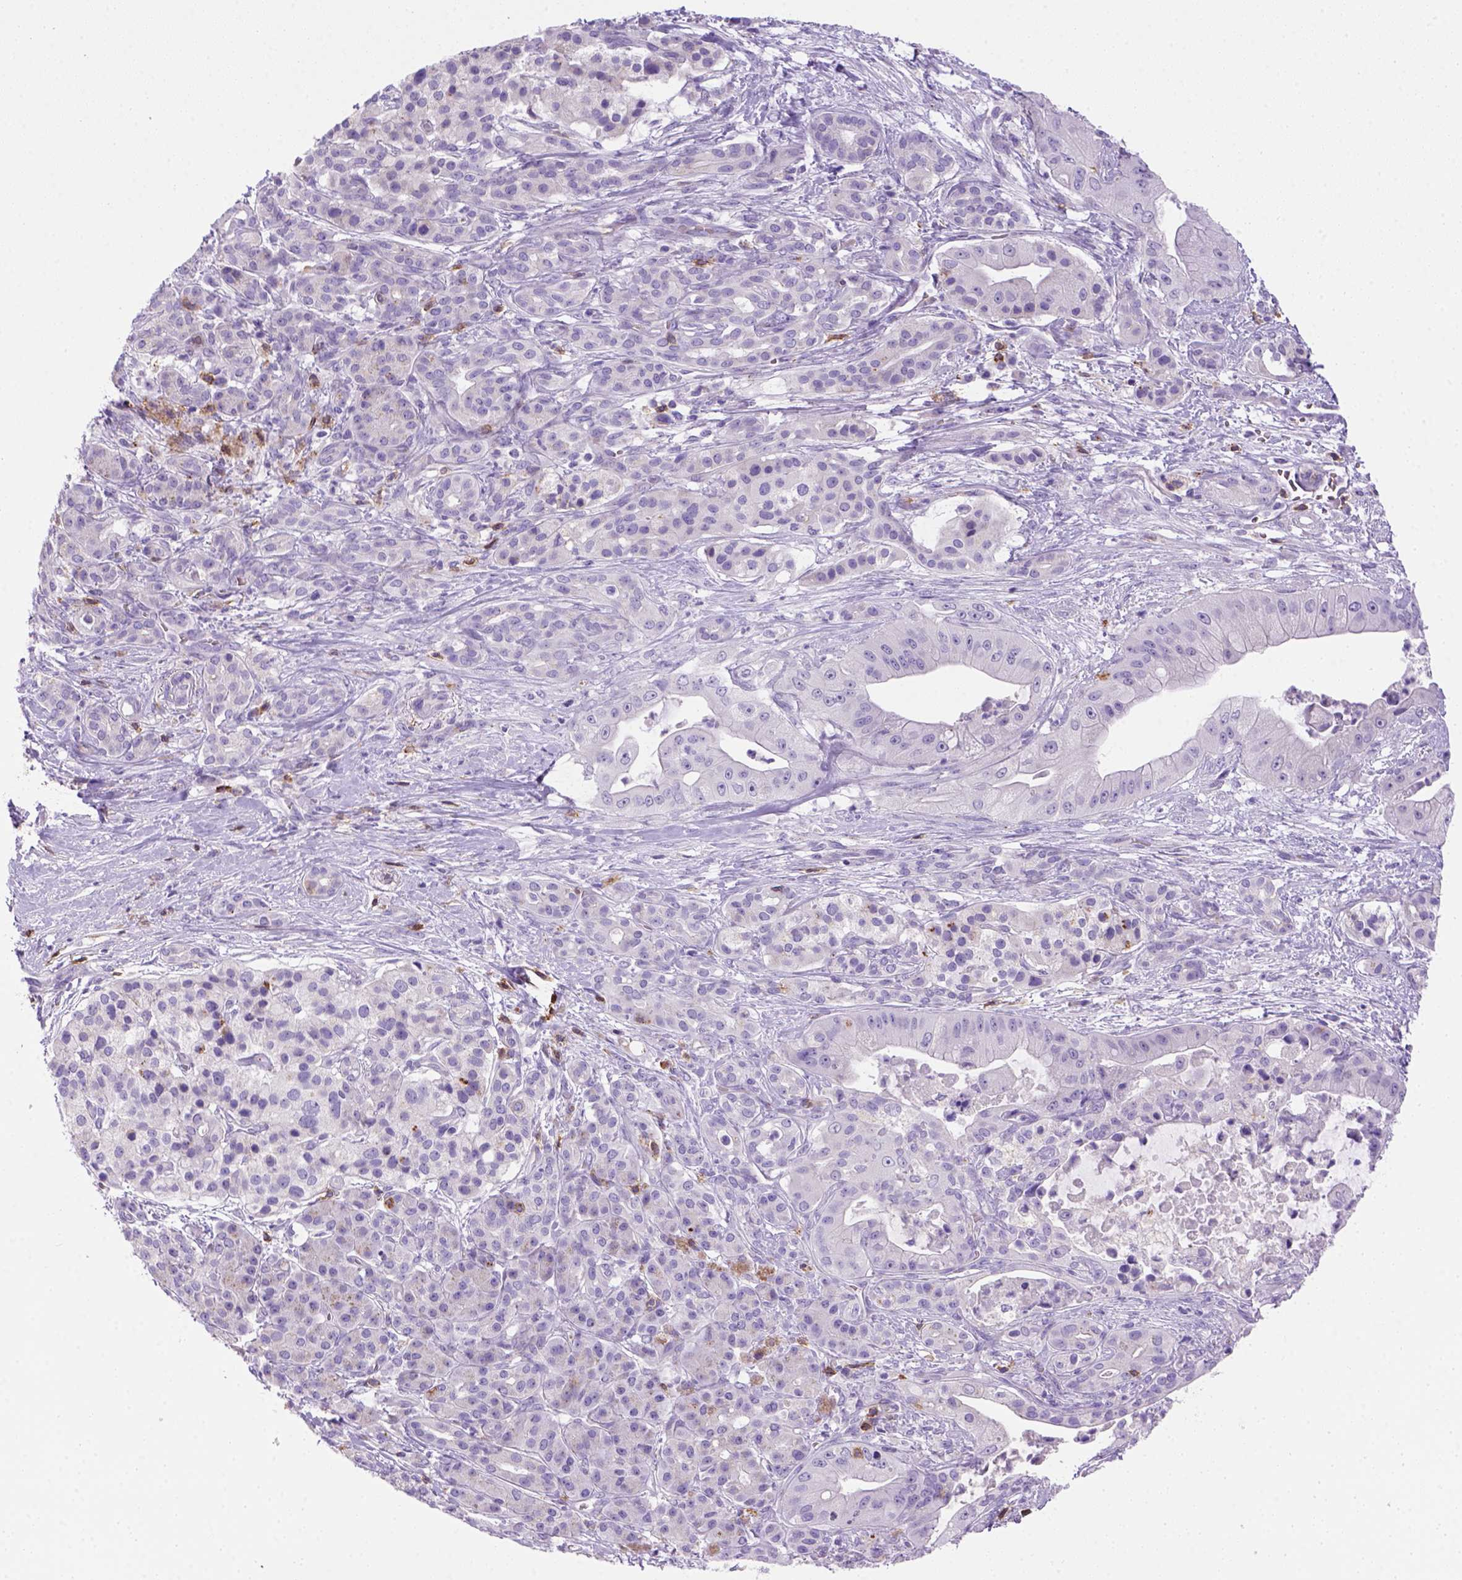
{"staining": {"intensity": "negative", "quantity": "none", "location": "none"}, "tissue": "pancreatic cancer", "cell_type": "Tumor cells", "image_type": "cancer", "snomed": [{"axis": "morphology", "description": "Normal tissue, NOS"}, {"axis": "morphology", "description": "Inflammation, NOS"}, {"axis": "morphology", "description": "Adenocarcinoma, NOS"}, {"axis": "topography", "description": "Pancreas"}], "caption": "Immunohistochemistry micrograph of human pancreatic cancer (adenocarcinoma) stained for a protein (brown), which reveals no expression in tumor cells.", "gene": "CD3E", "patient": {"sex": "male", "age": 57}}